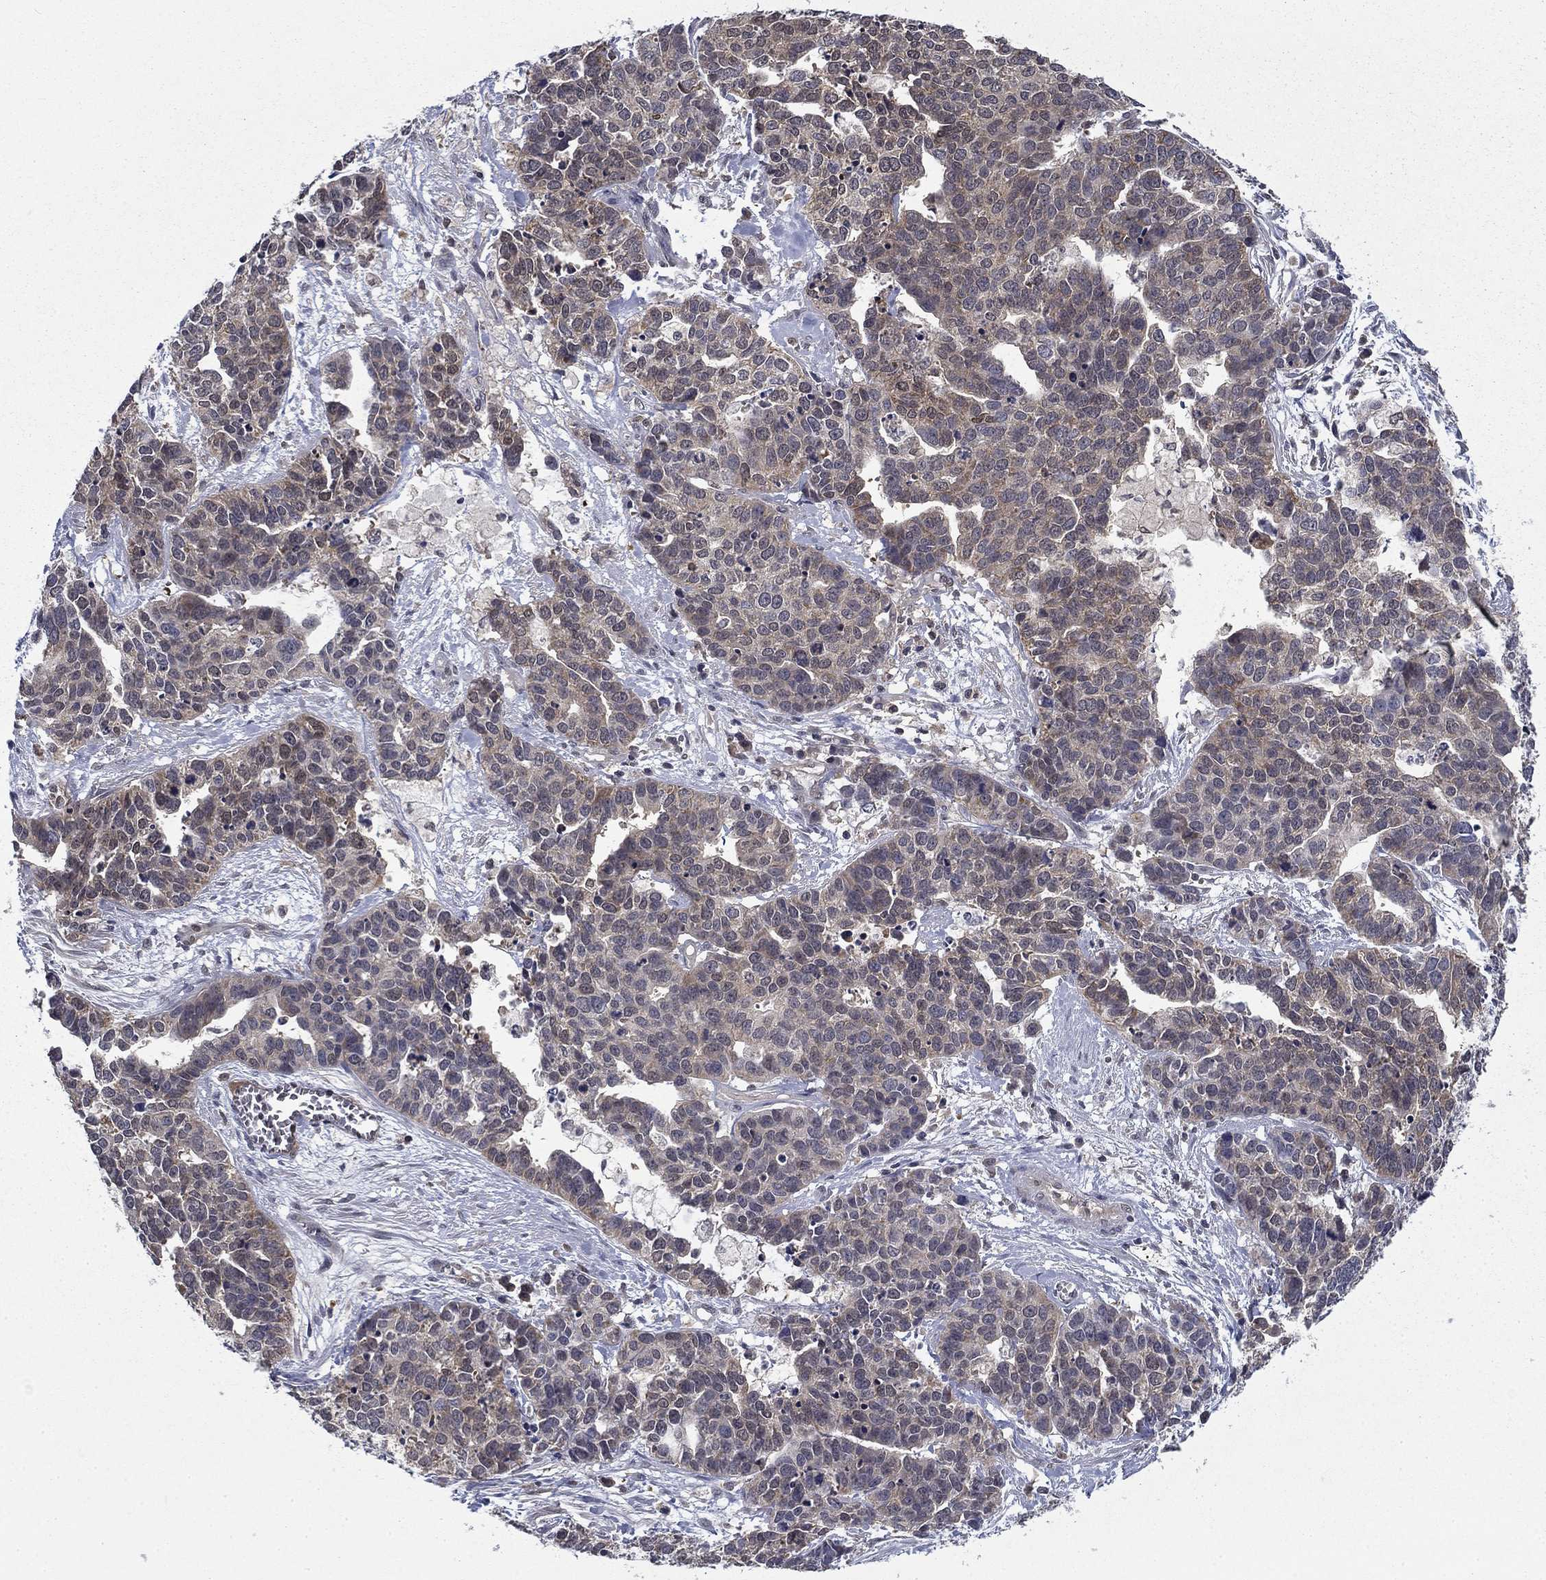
{"staining": {"intensity": "negative", "quantity": "none", "location": "none"}, "tissue": "ovarian cancer", "cell_type": "Tumor cells", "image_type": "cancer", "snomed": [{"axis": "morphology", "description": "Carcinoma, endometroid"}, {"axis": "topography", "description": "Ovary"}], "caption": "IHC of ovarian cancer (endometroid carcinoma) shows no expression in tumor cells.", "gene": "NIT2", "patient": {"sex": "female", "age": 65}}